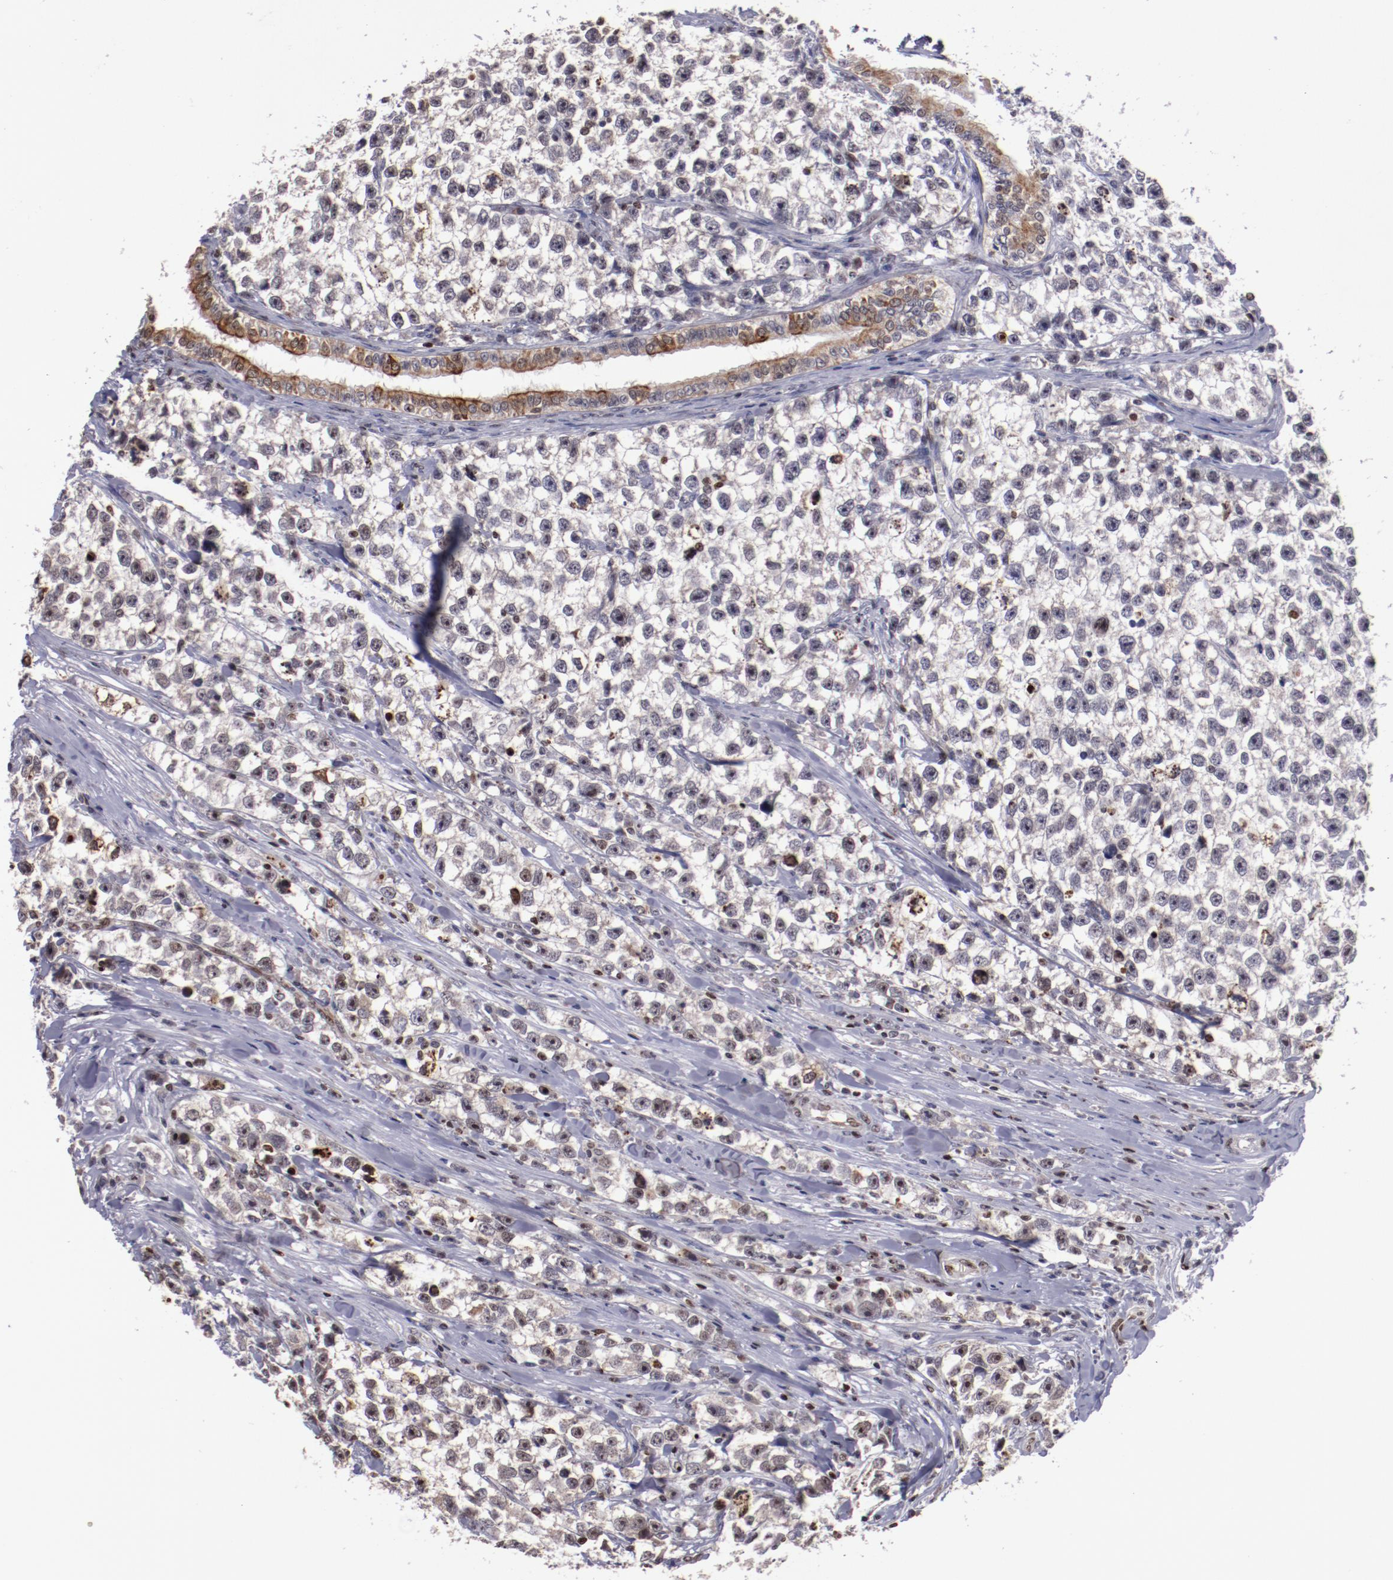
{"staining": {"intensity": "moderate", "quantity": "<25%", "location": "cytoplasmic/membranous,nuclear"}, "tissue": "testis cancer", "cell_type": "Tumor cells", "image_type": "cancer", "snomed": [{"axis": "morphology", "description": "Seminoma, NOS"}, {"axis": "morphology", "description": "Carcinoma, Embryonal, NOS"}, {"axis": "topography", "description": "Testis"}], "caption": "Human testis cancer stained with a brown dye shows moderate cytoplasmic/membranous and nuclear positive positivity in approximately <25% of tumor cells.", "gene": "DDX24", "patient": {"sex": "male", "age": 30}}